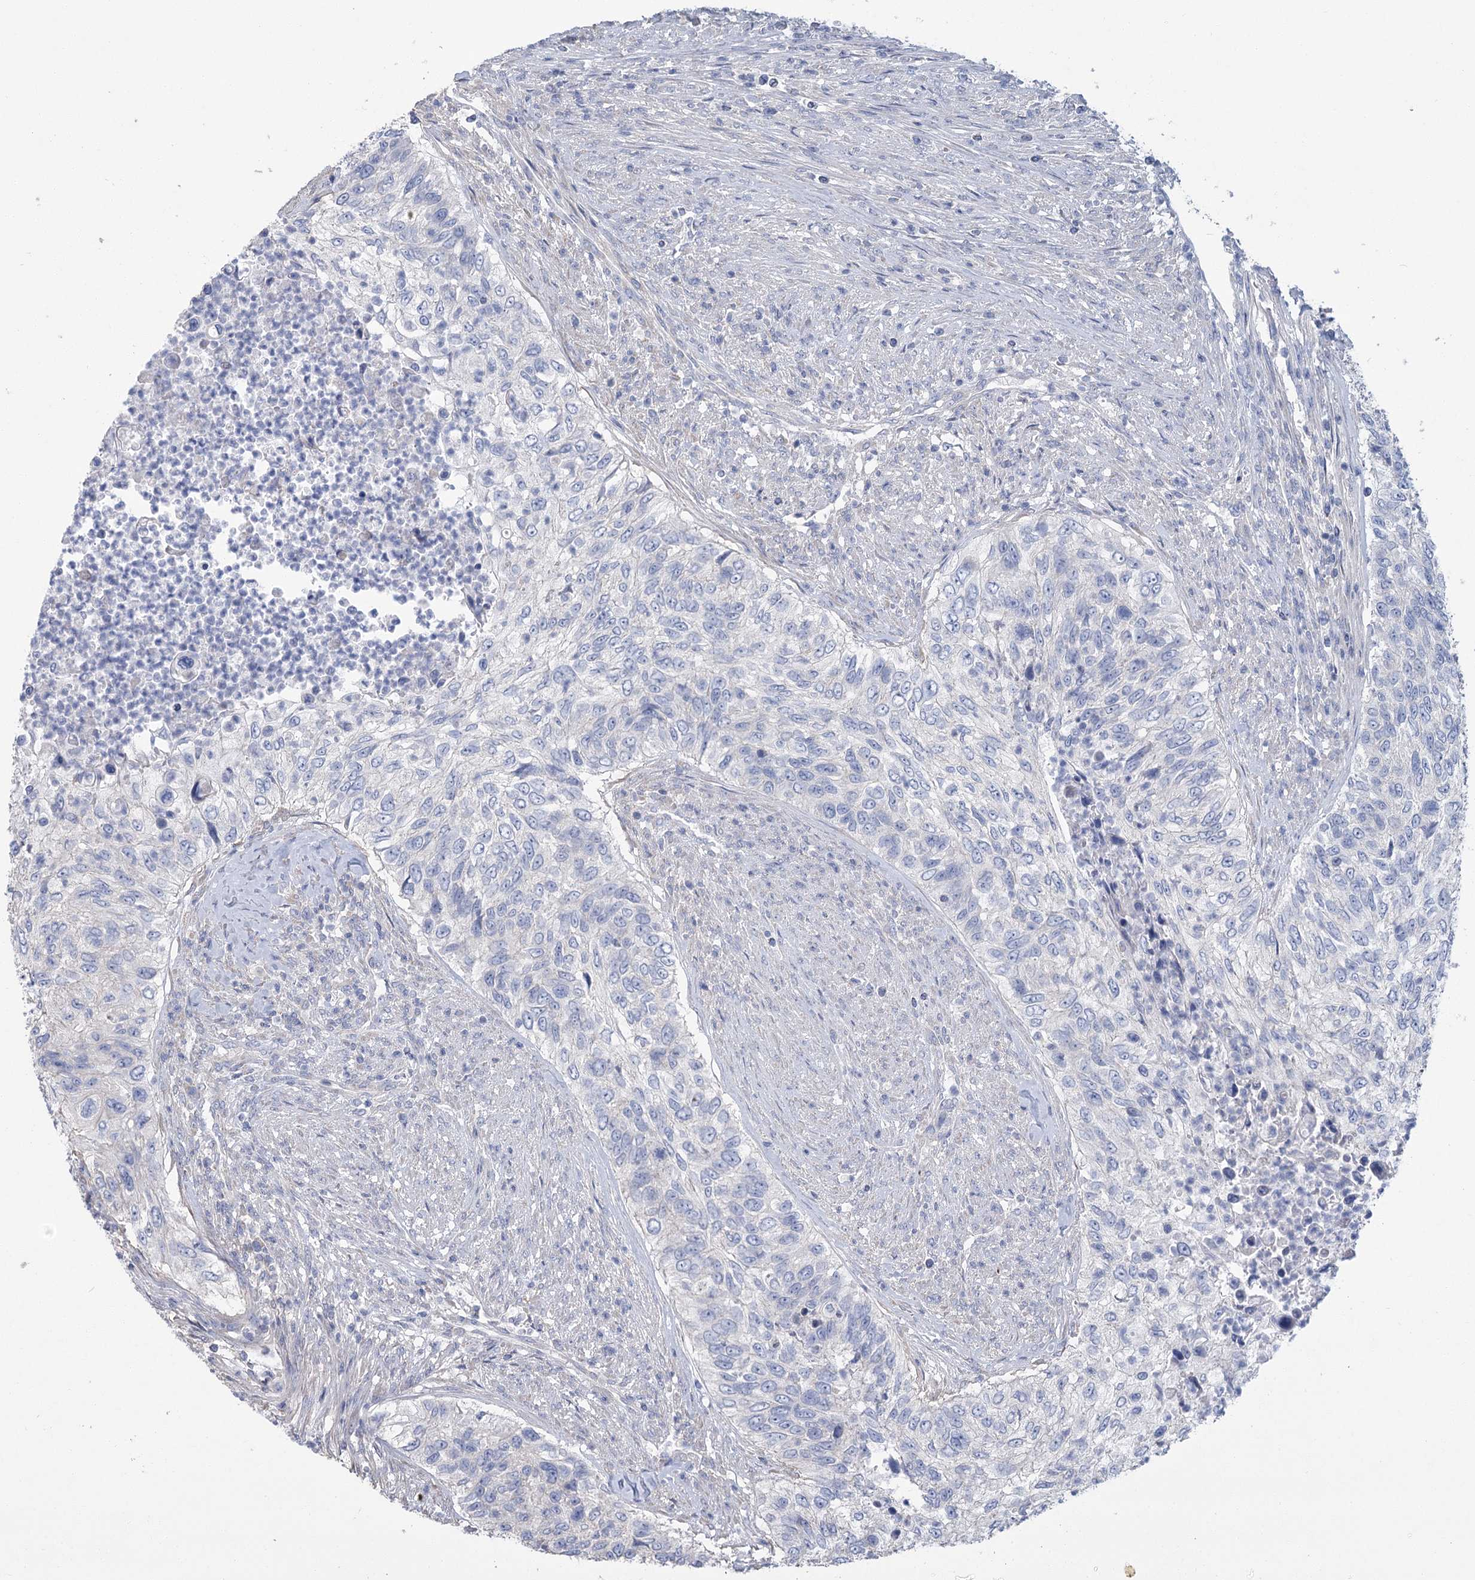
{"staining": {"intensity": "negative", "quantity": "none", "location": "none"}, "tissue": "urothelial cancer", "cell_type": "Tumor cells", "image_type": "cancer", "snomed": [{"axis": "morphology", "description": "Urothelial carcinoma, High grade"}, {"axis": "topography", "description": "Urinary bladder"}], "caption": "There is no significant expression in tumor cells of urothelial cancer.", "gene": "SLC9A3", "patient": {"sex": "female", "age": 60}}